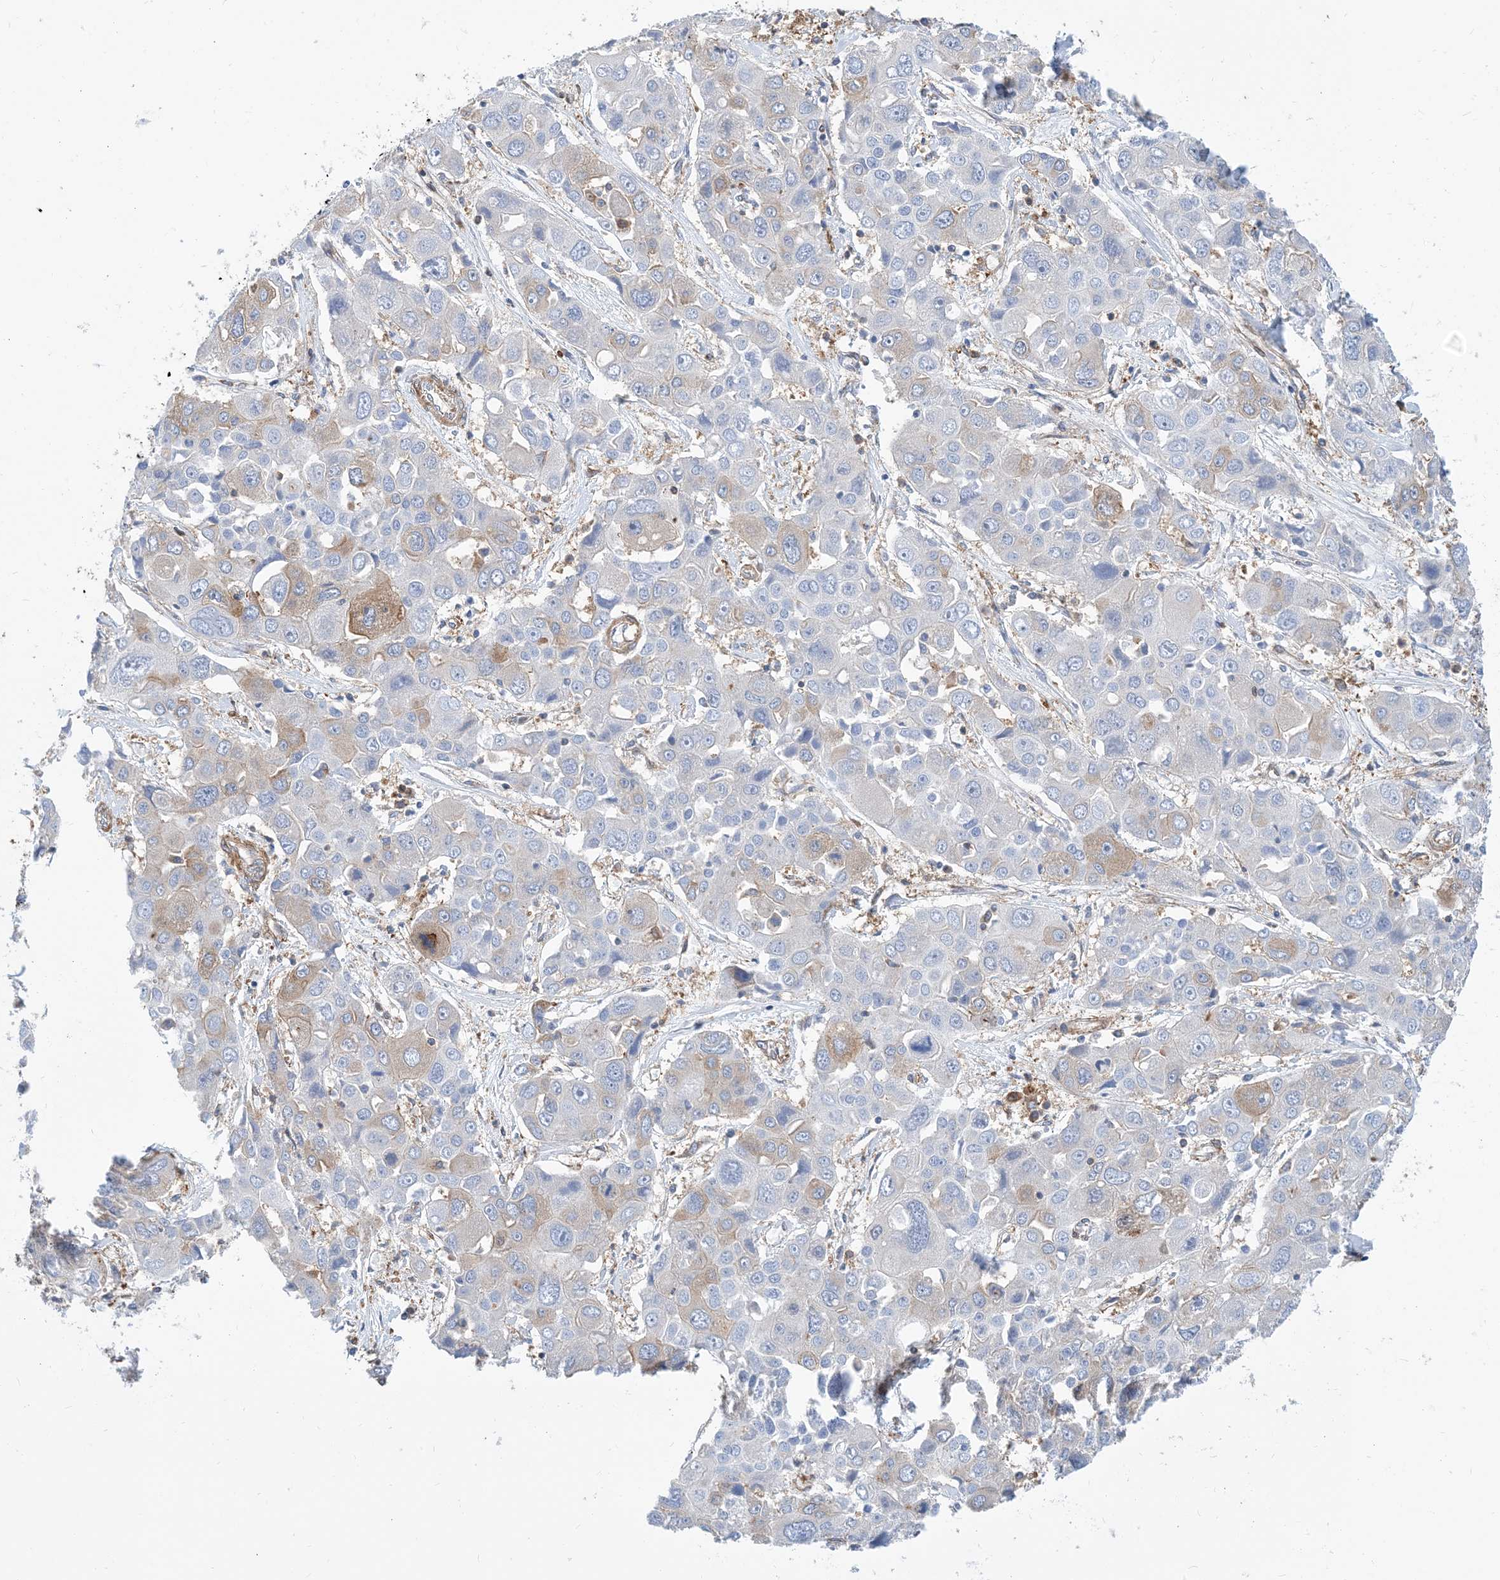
{"staining": {"intensity": "weak", "quantity": "<25%", "location": "cytoplasmic/membranous"}, "tissue": "liver cancer", "cell_type": "Tumor cells", "image_type": "cancer", "snomed": [{"axis": "morphology", "description": "Cholangiocarcinoma"}, {"axis": "topography", "description": "Liver"}], "caption": "Micrograph shows no significant protein positivity in tumor cells of cholangiocarcinoma (liver).", "gene": "DYNC1LI1", "patient": {"sex": "male", "age": 67}}